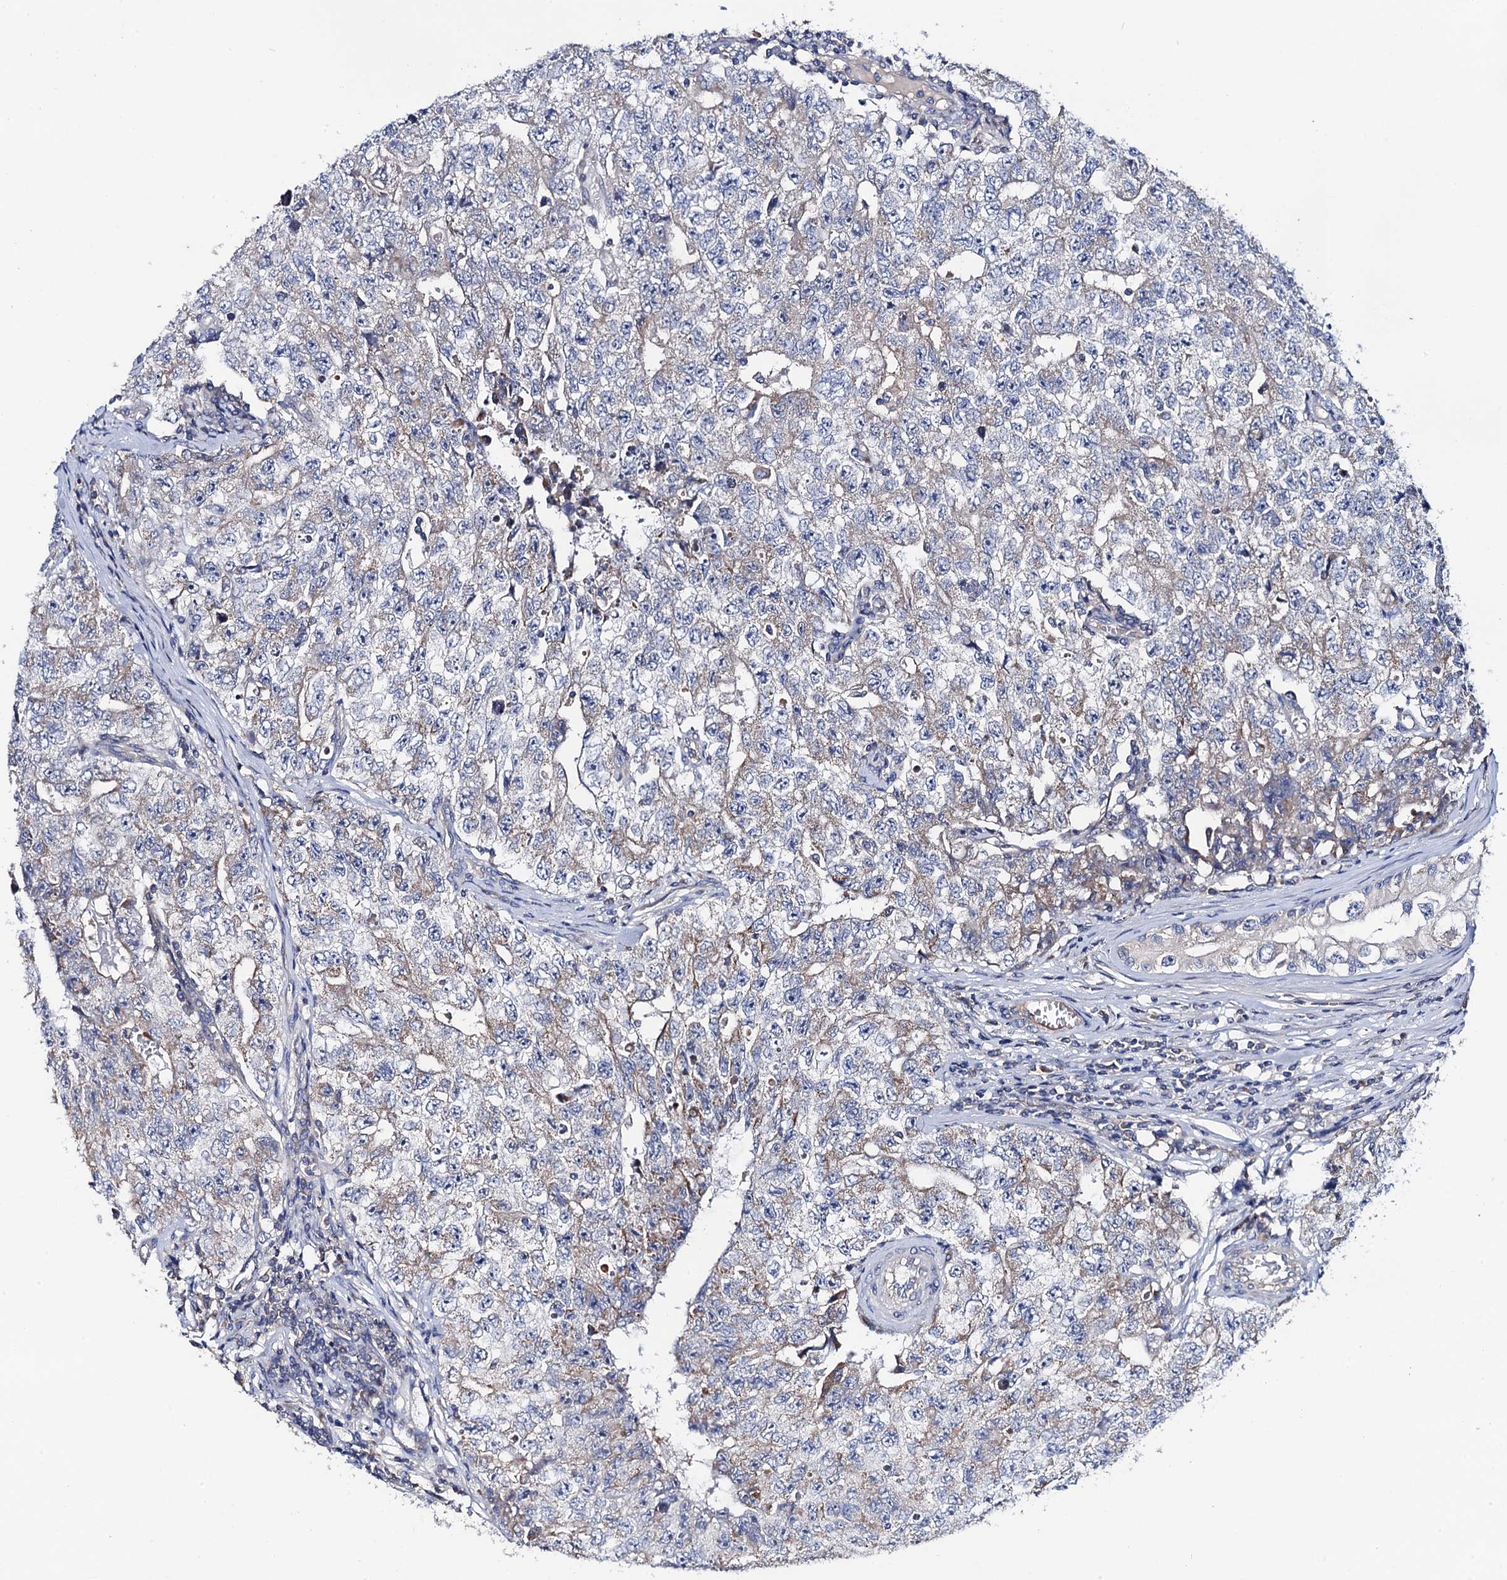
{"staining": {"intensity": "weak", "quantity": "<25%", "location": "cytoplasmic/membranous"}, "tissue": "testis cancer", "cell_type": "Tumor cells", "image_type": "cancer", "snomed": [{"axis": "morphology", "description": "Carcinoma, Embryonal, NOS"}, {"axis": "topography", "description": "Testis"}], "caption": "High magnification brightfield microscopy of testis cancer stained with DAB (3,3'-diaminobenzidine) (brown) and counterstained with hematoxylin (blue): tumor cells show no significant positivity.", "gene": "MRPL48", "patient": {"sex": "male", "age": 17}}